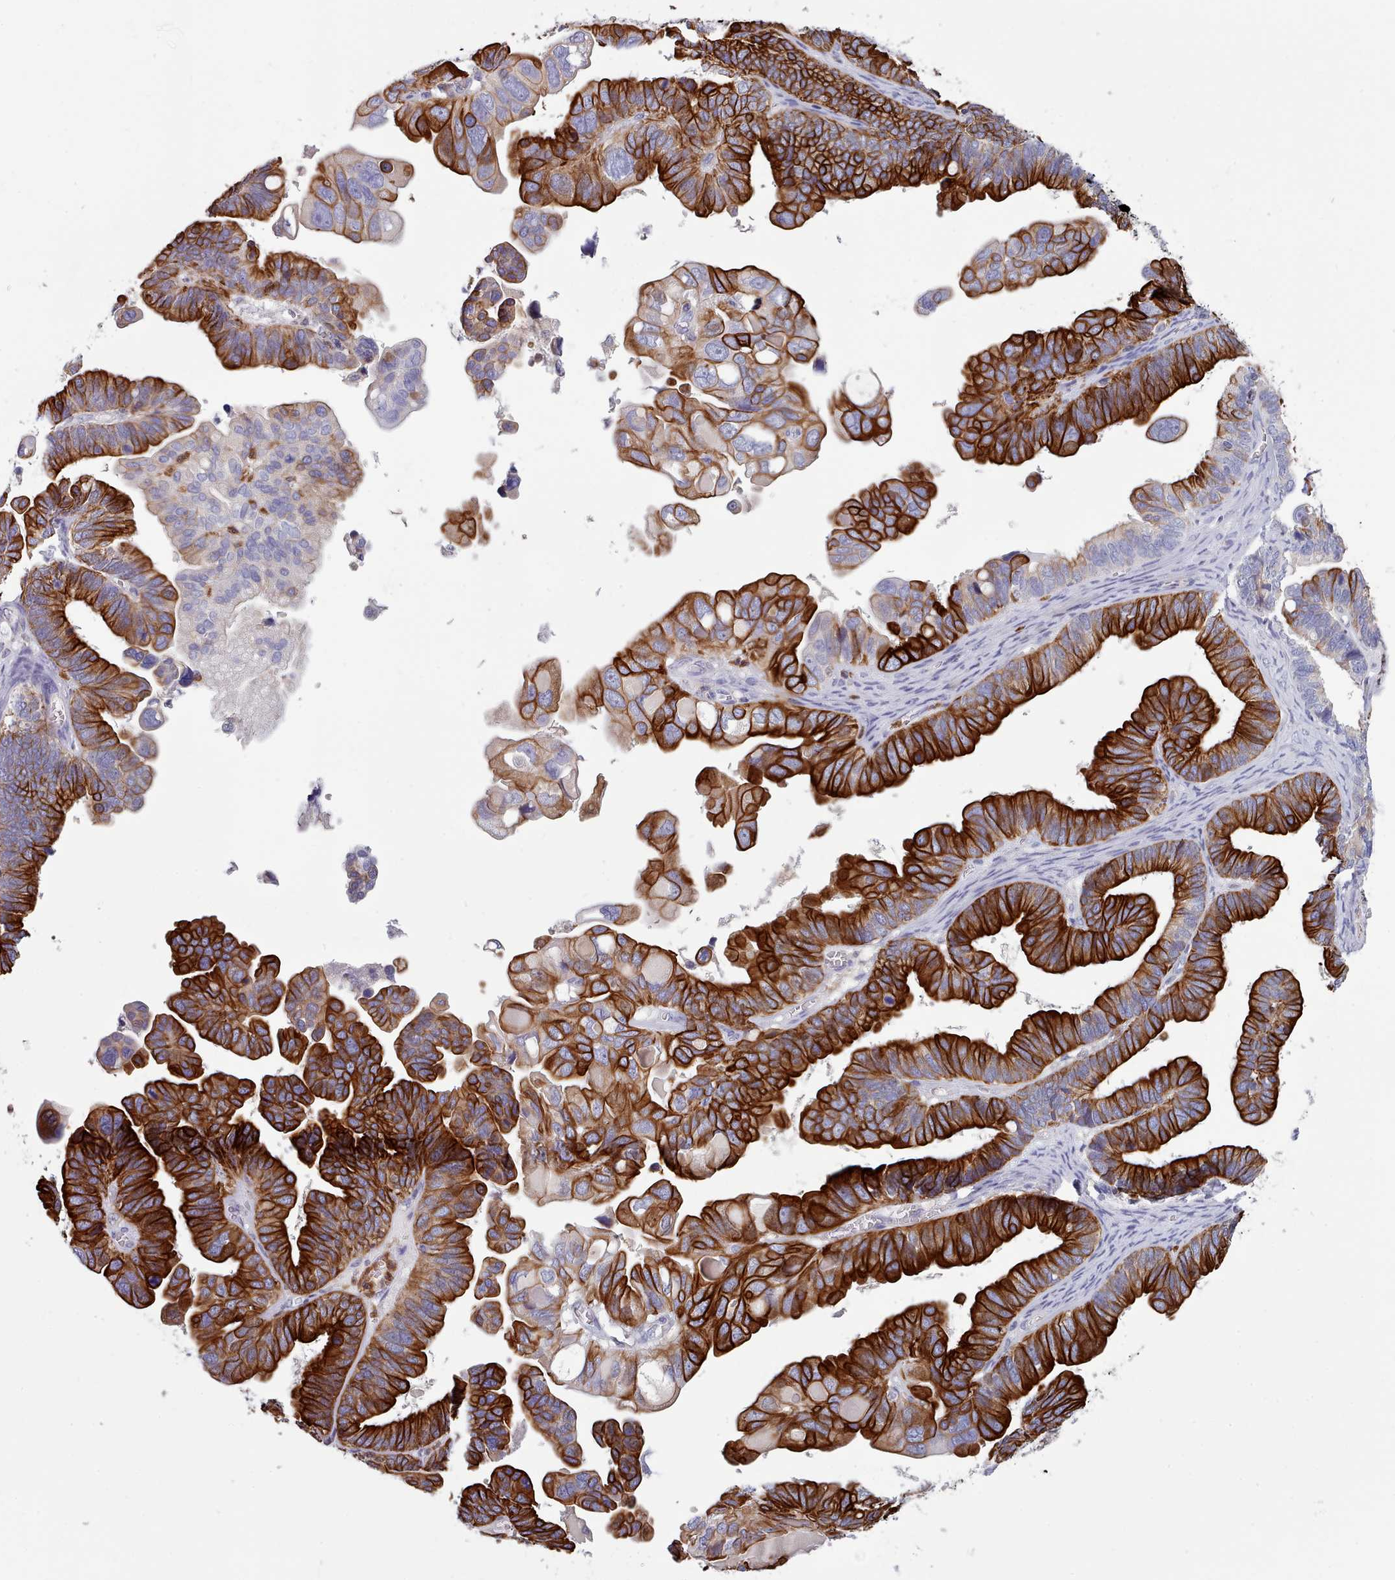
{"staining": {"intensity": "strong", "quantity": ">75%", "location": "cytoplasmic/membranous"}, "tissue": "ovarian cancer", "cell_type": "Tumor cells", "image_type": "cancer", "snomed": [{"axis": "morphology", "description": "Cystadenocarcinoma, serous, NOS"}, {"axis": "topography", "description": "Ovary"}], "caption": "Brown immunohistochemical staining in human ovarian cancer displays strong cytoplasmic/membranous positivity in about >75% of tumor cells.", "gene": "RAC2", "patient": {"sex": "female", "age": 56}}